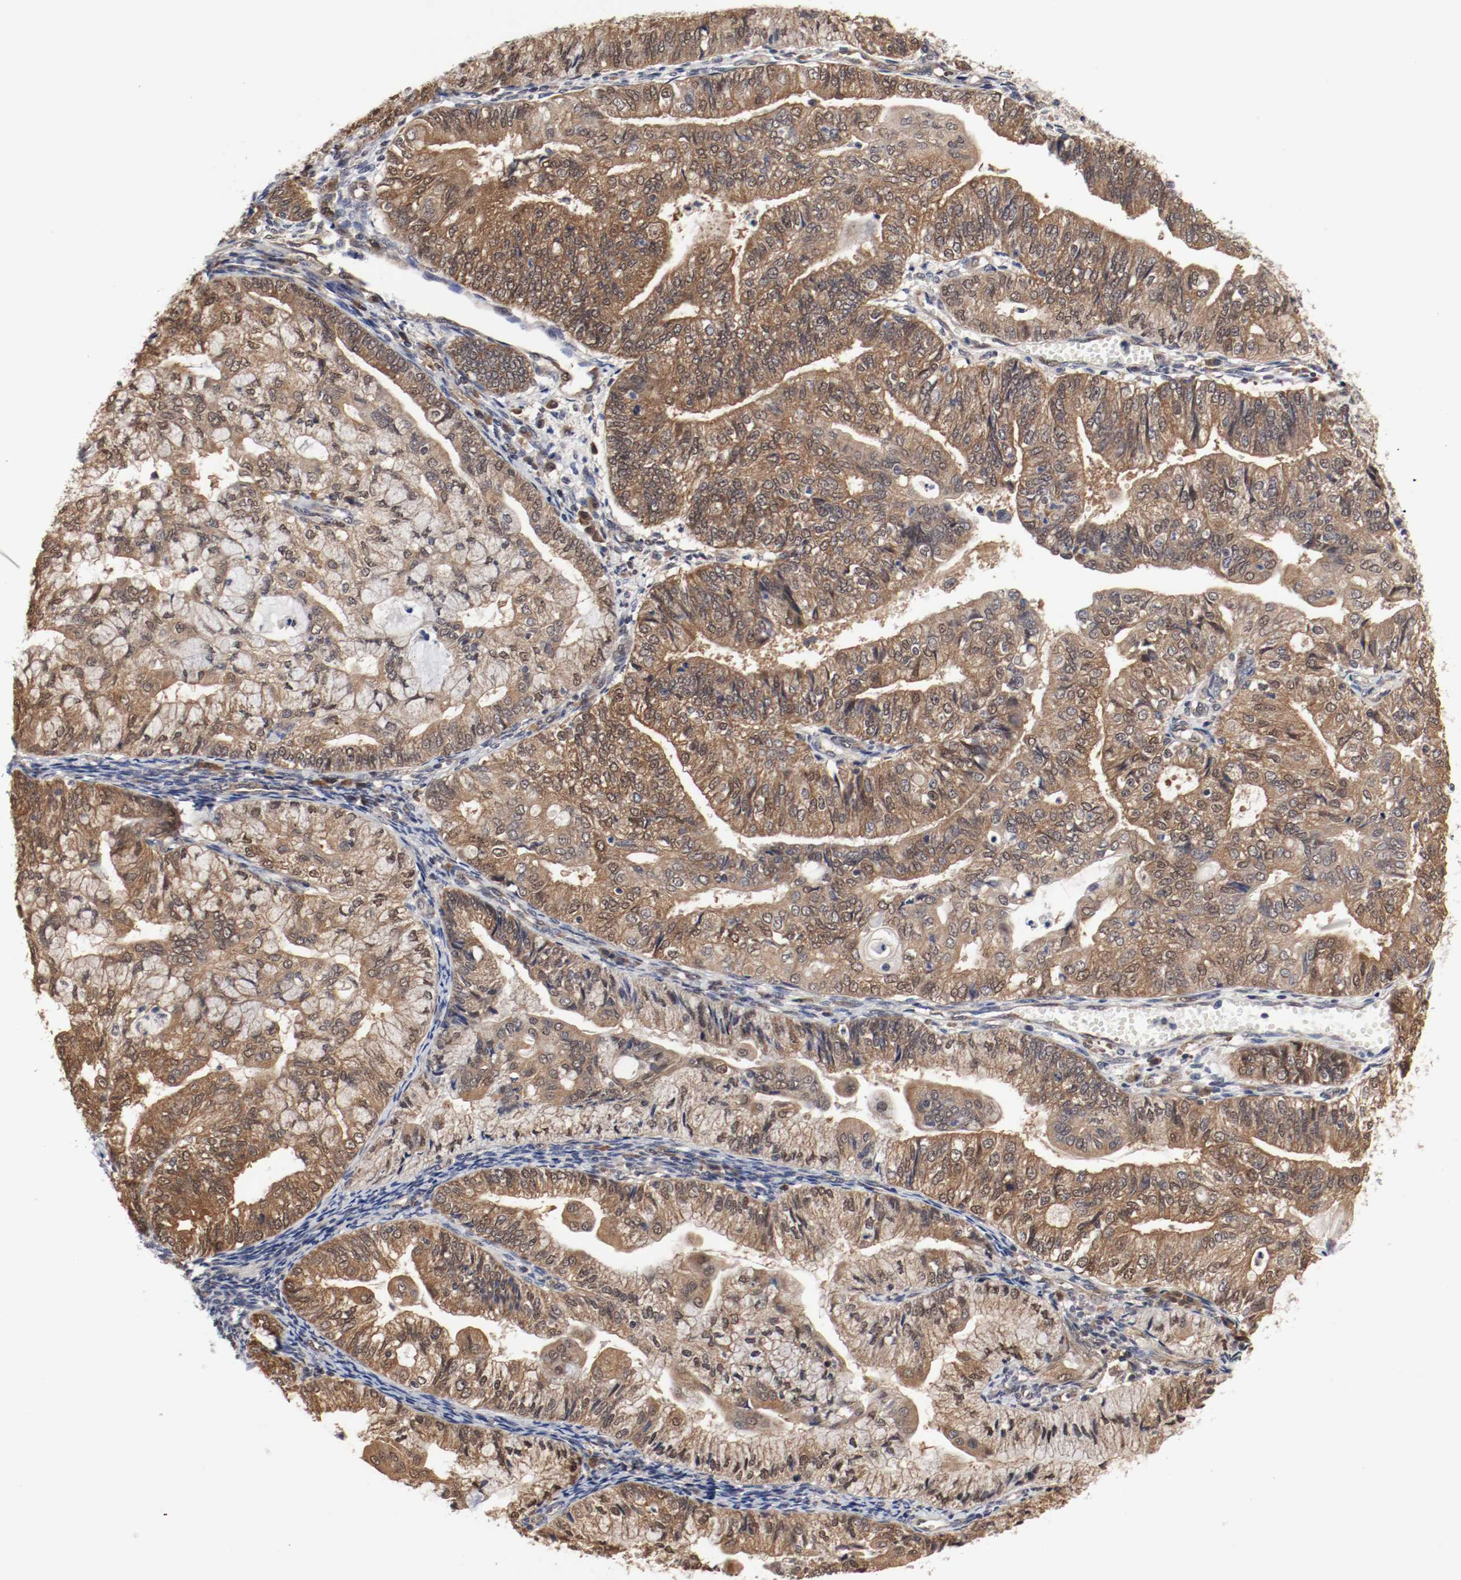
{"staining": {"intensity": "moderate", "quantity": ">75%", "location": "cytoplasmic/membranous,nuclear"}, "tissue": "endometrial cancer", "cell_type": "Tumor cells", "image_type": "cancer", "snomed": [{"axis": "morphology", "description": "Adenocarcinoma, NOS"}, {"axis": "topography", "description": "Endometrium"}], "caption": "Moderate cytoplasmic/membranous and nuclear positivity is identified in about >75% of tumor cells in endometrial cancer (adenocarcinoma).", "gene": "AFG3L2", "patient": {"sex": "female", "age": 59}}